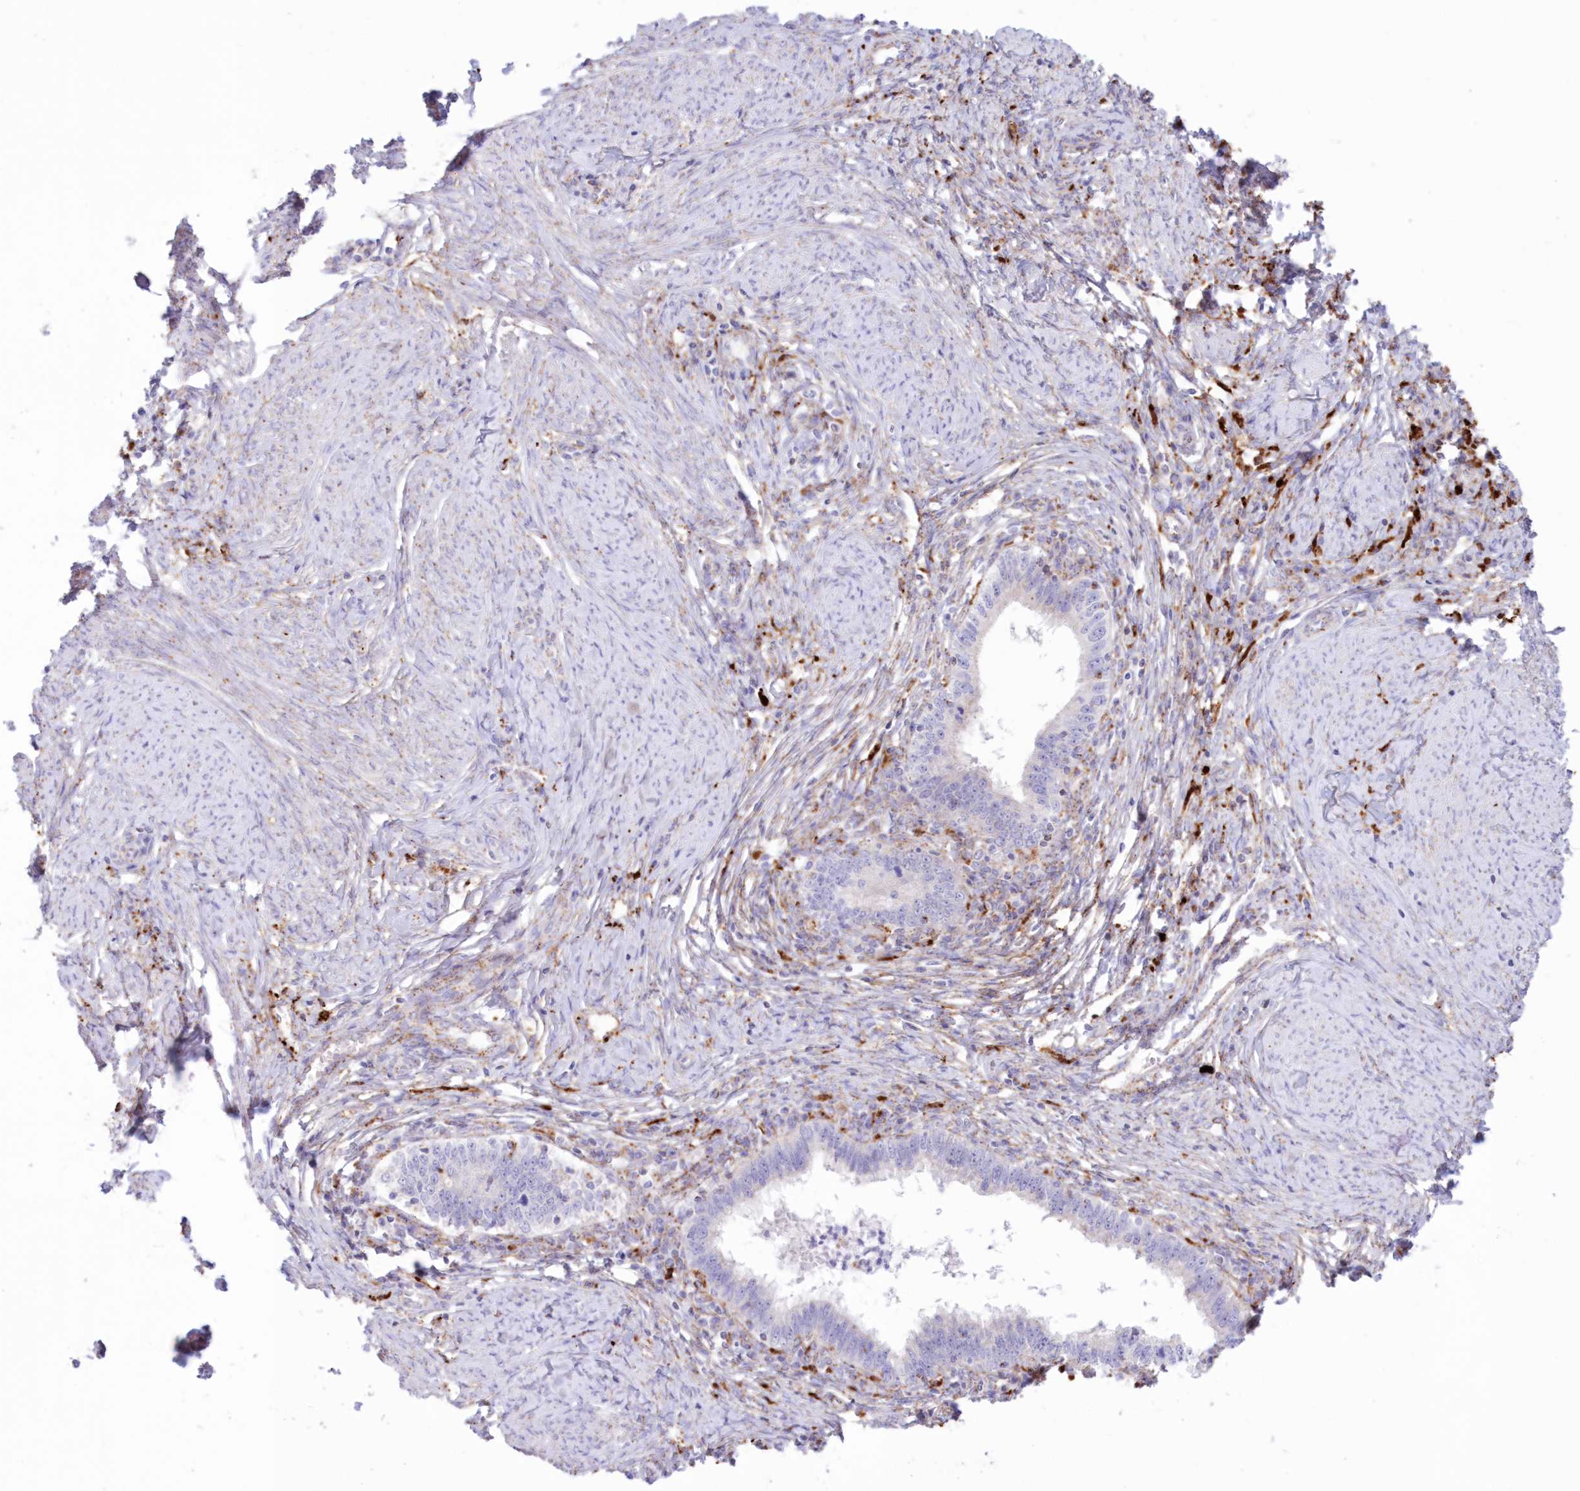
{"staining": {"intensity": "negative", "quantity": "none", "location": "none"}, "tissue": "cervical cancer", "cell_type": "Tumor cells", "image_type": "cancer", "snomed": [{"axis": "morphology", "description": "Adenocarcinoma, NOS"}, {"axis": "topography", "description": "Cervix"}], "caption": "The IHC image has no significant positivity in tumor cells of cervical cancer tissue. (Stains: DAB immunohistochemistry with hematoxylin counter stain, Microscopy: brightfield microscopy at high magnification).", "gene": "TPP1", "patient": {"sex": "female", "age": 36}}